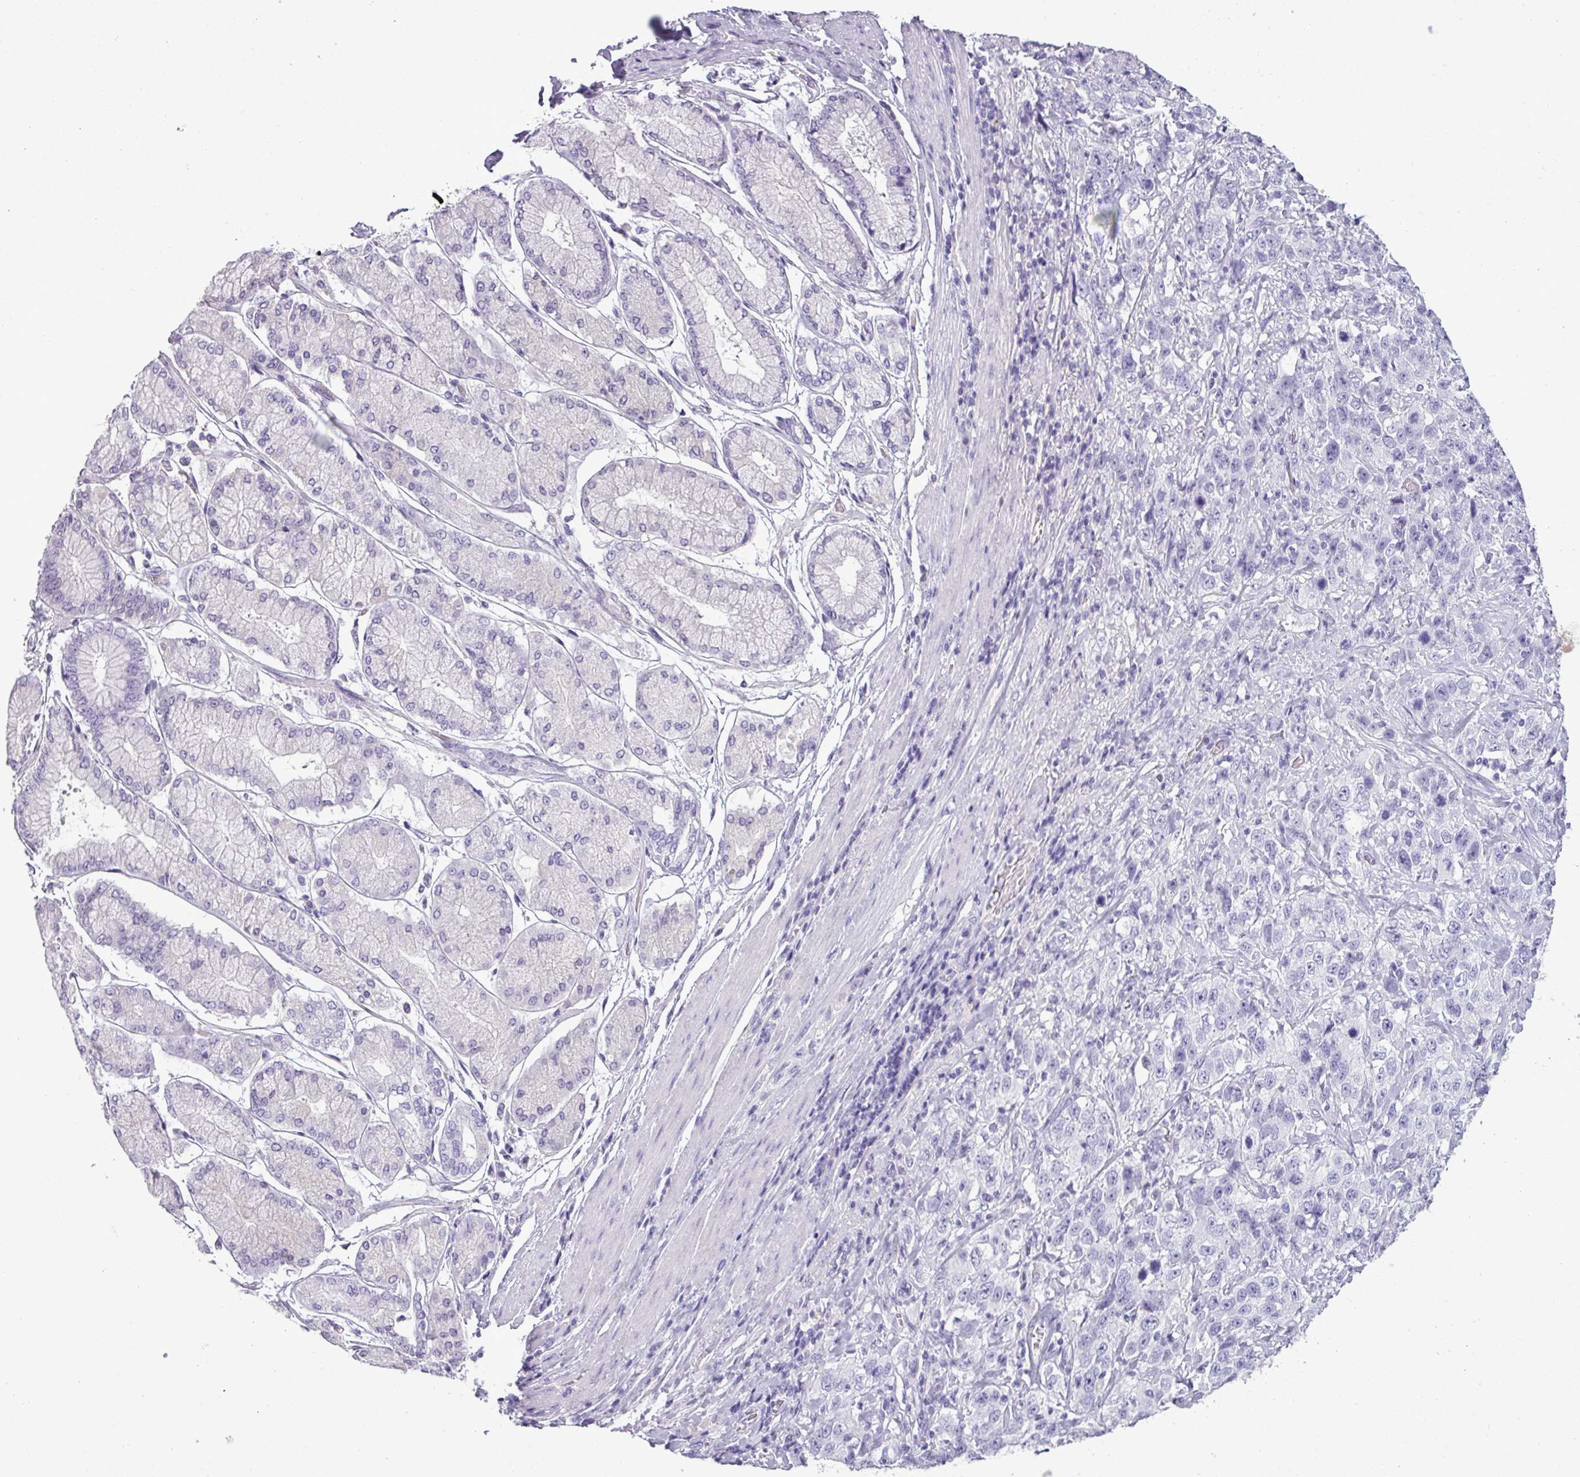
{"staining": {"intensity": "negative", "quantity": "none", "location": "none"}, "tissue": "stomach cancer", "cell_type": "Tumor cells", "image_type": "cancer", "snomed": [{"axis": "morphology", "description": "Normal tissue, NOS"}, {"axis": "morphology", "description": "Adenocarcinoma, NOS"}, {"axis": "topography", "description": "Lymph node"}, {"axis": "topography", "description": "Stomach"}], "caption": "There is no significant staining in tumor cells of stomach cancer.", "gene": "TMEM91", "patient": {"sex": "male", "age": 48}}